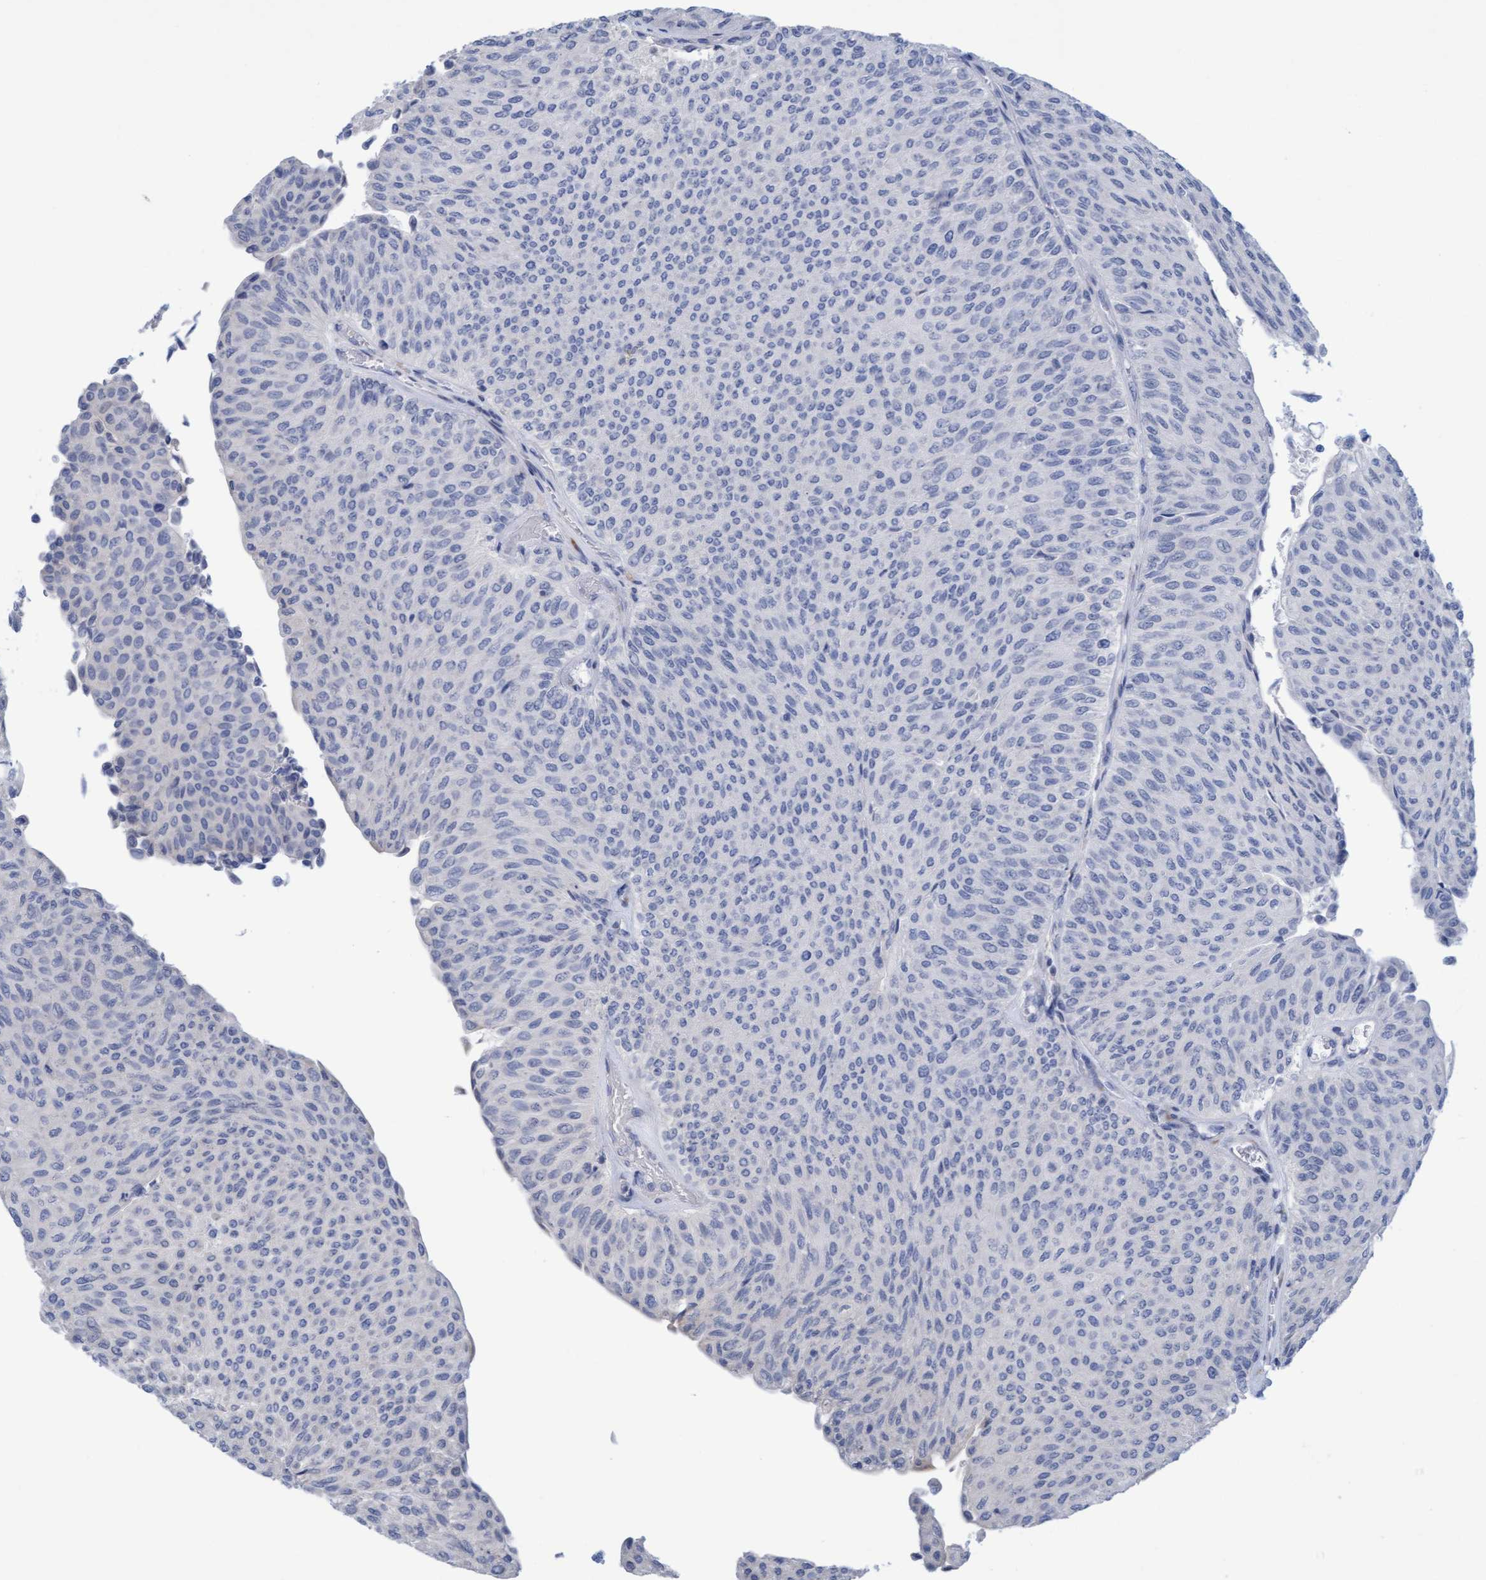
{"staining": {"intensity": "negative", "quantity": "none", "location": "none"}, "tissue": "urothelial cancer", "cell_type": "Tumor cells", "image_type": "cancer", "snomed": [{"axis": "morphology", "description": "Urothelial carcinoma, Low grade"}, {"axis": "topography", "description": "Urinary bladder"}], "caption": "There is no significant expression in tumor cells of low-grade urothelial carcinoma.", "gene": "SLC28A3", "patient": {"sex": "male", "age": 78}}